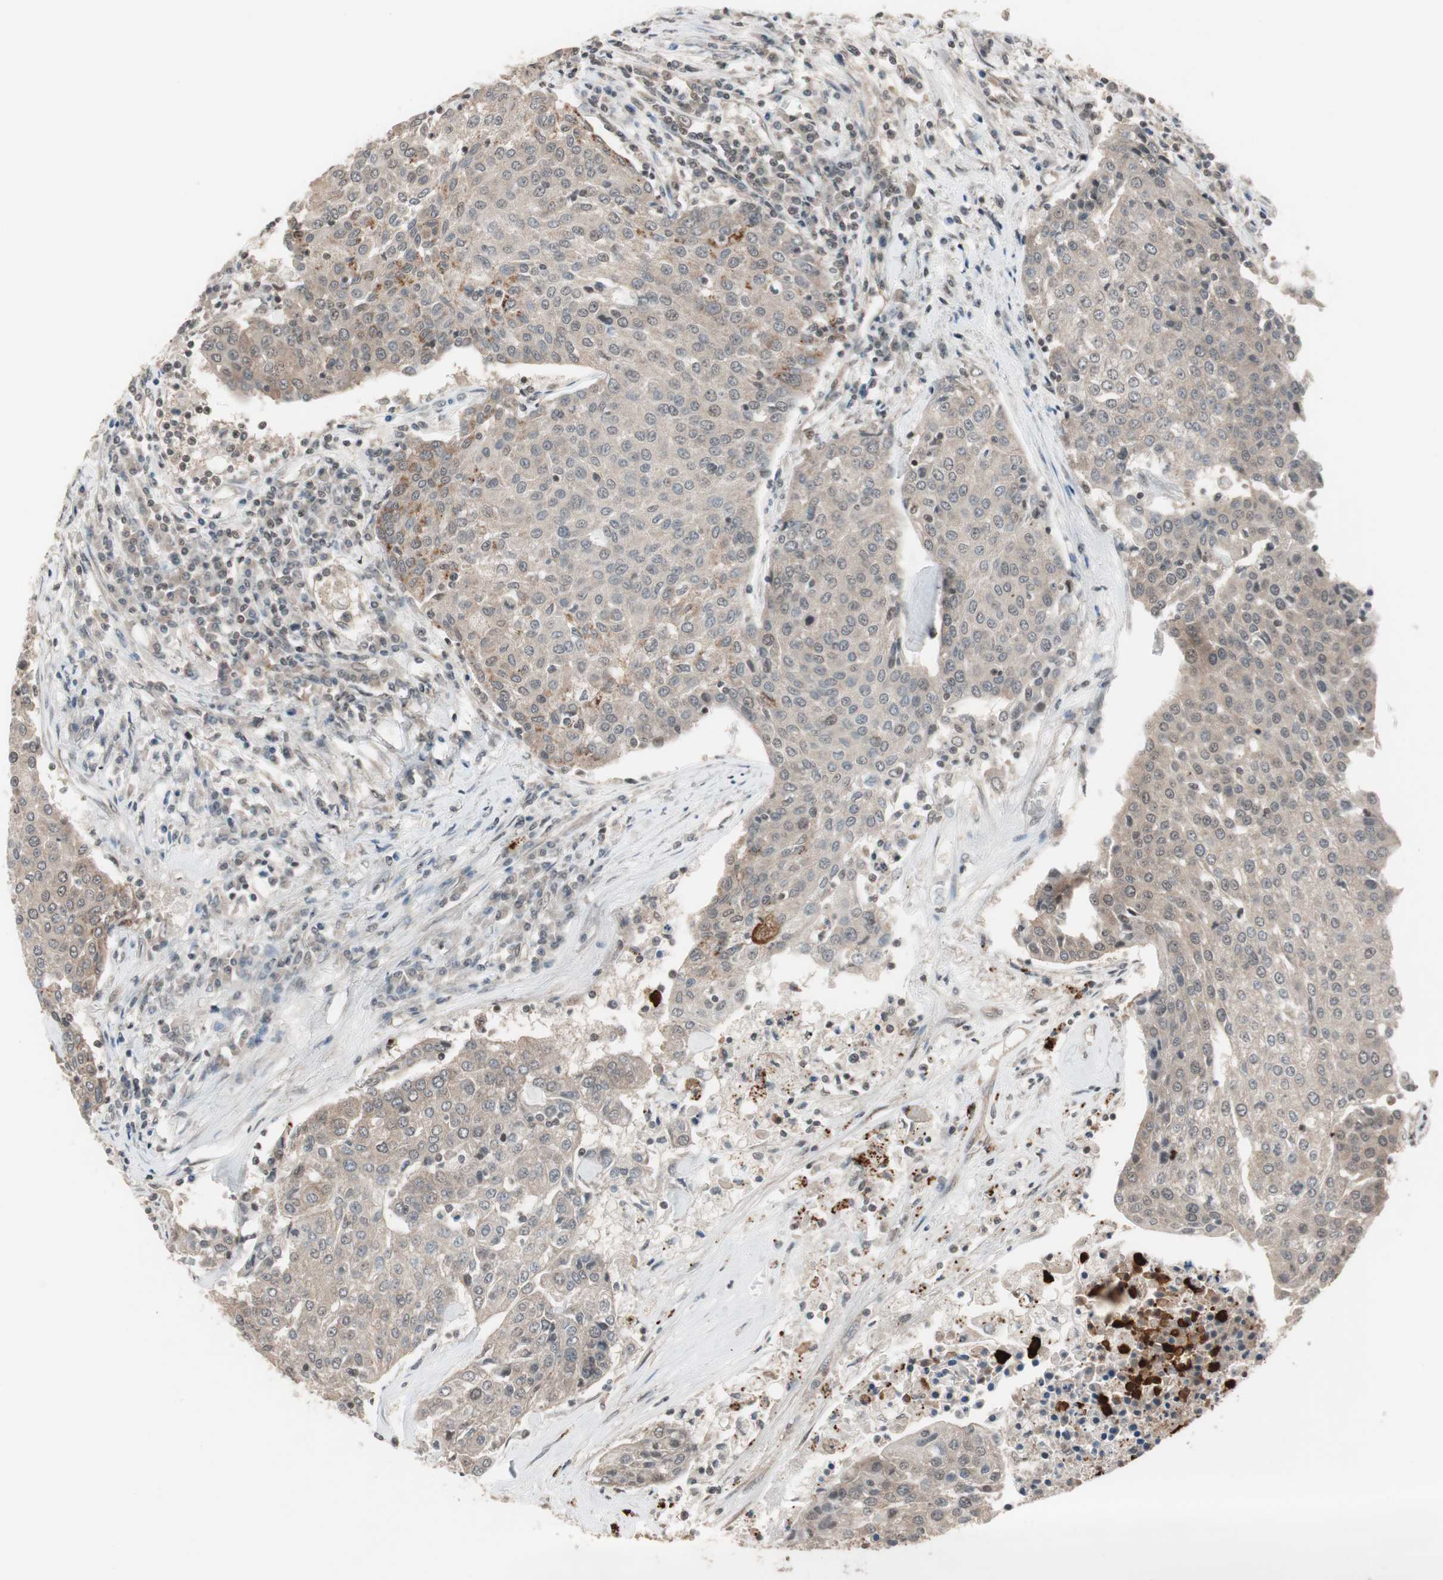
{"staining": {"intensity": "weak", "quantity": ">75%", "location": "cytoplasmic/membranous"}, "tissue": "urothelial cancer", "cell_type": "Tumor cells", "image_type": "cancer", "snomed": [{"axis": "morphology", "description": "Urothelial carcinoma, High grade"}, {"axis": "topography", "description": "Urinary bladder"}], "caption": "There is low levels of weak cytoplasmic/membranous positivity in tumor cells of urothelial cancer, as demonstrated by immunohistochemical staining (brown color).", "gene": "DRAP1", "patient": {"sex": "female", "age": 85}}